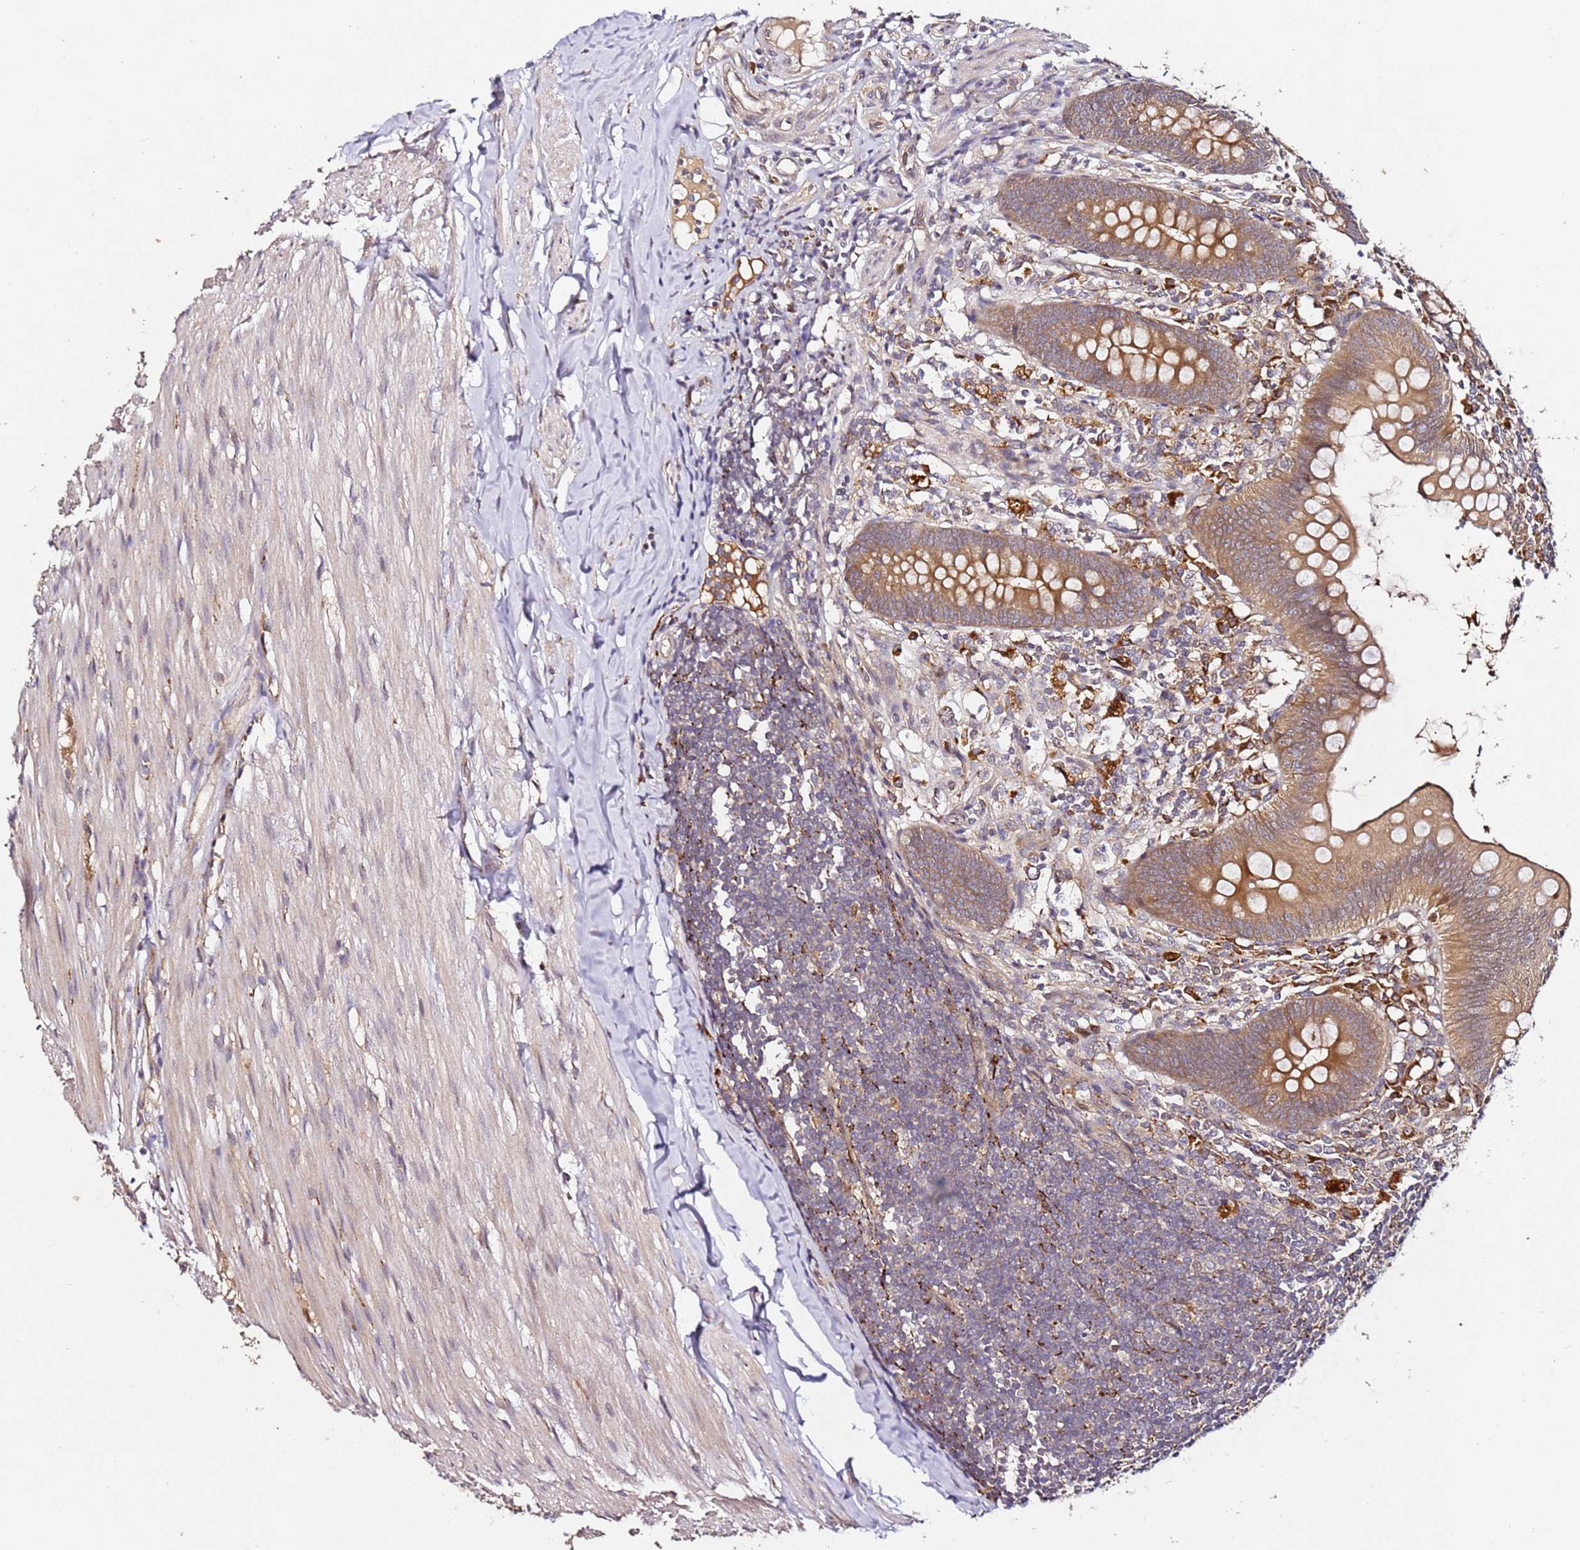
{"staining": {"intensity": "moderate", "quantity": ">75%", "location": "cytoplasmic/membranous"}, "tissue": "appendix", "cell_type": "Glandular cells", "image_type": "normal", "snomed": [{"axis": "morphology", "description": "Normal tissue, NOS"}, {"axis": "topography", "description": "Appendix"}], "caption": "Benign appendix shows moderate cytoplasmic/membranous staining in about >75% of glandular cells, visualized by immunohistochemistry. The staining is performed using DAB (3,3'-diaminobenzidine) brown chromogen to label protein expression. The nuclei are counter-stained blue using hematoxylin.", "gene": "ALG11", "patient": {"sex": "female", "age": 62}}